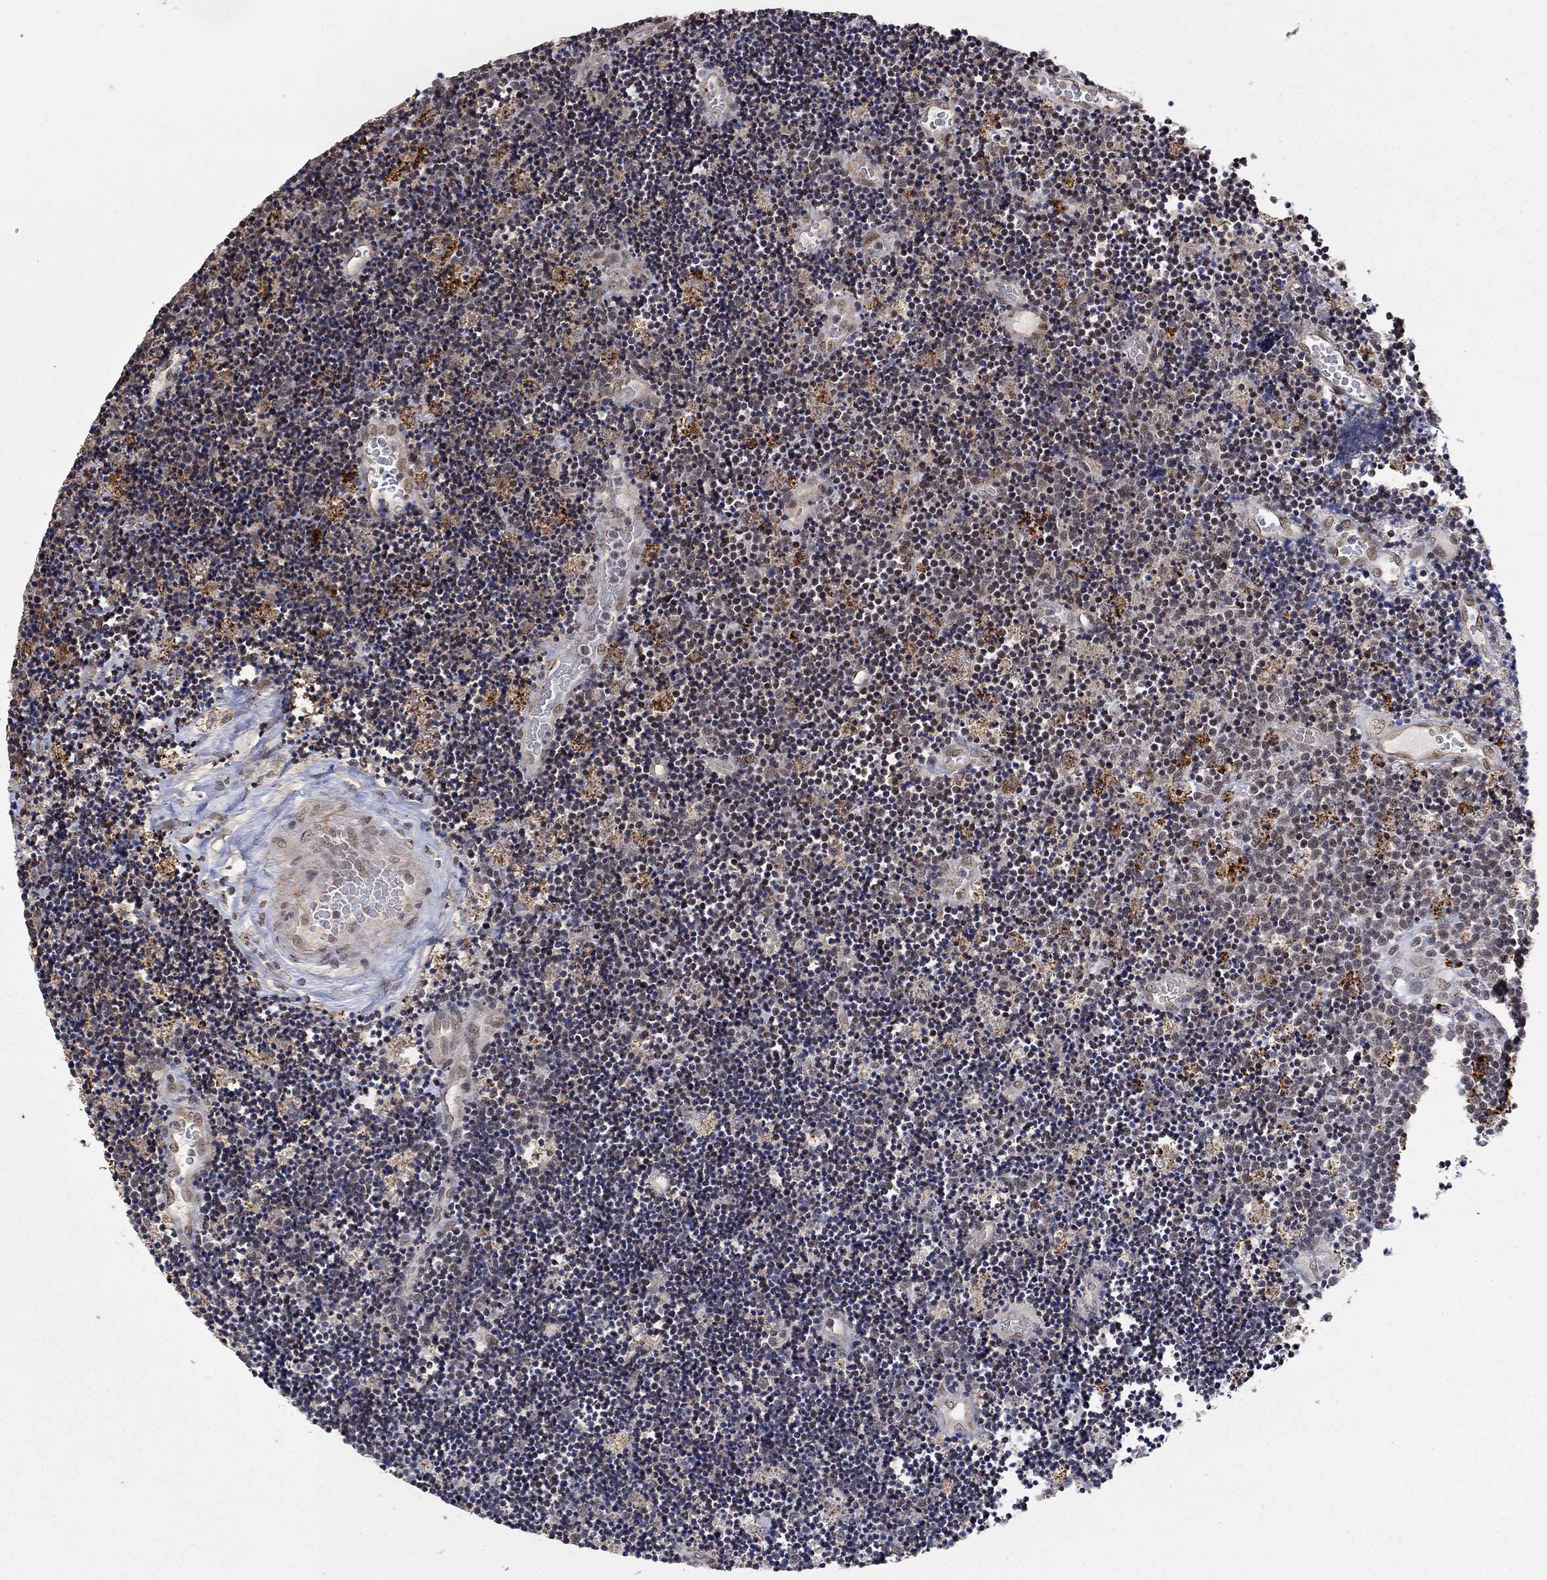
{"staining": {"intensity": "negative", "quantity": "none", "location": "none"}, "tissue": "lymphoma", "cell_type": "Tumor cells", "image_type": "cancer", "snomed": [{"axis": "morphology", "description": "Malignant lymphoma, non-Hodgkin's type, Low grade"}, {"axis": "topography", "description": "Brain"}], "caption": "This is an IHC histopathology image of malignant lymphoma, non-Hodgkin's type (low-grade). There is no staining in tumor cells.", "gene": "GRIA3", "patient": {"sex": "female", "age": 66}}